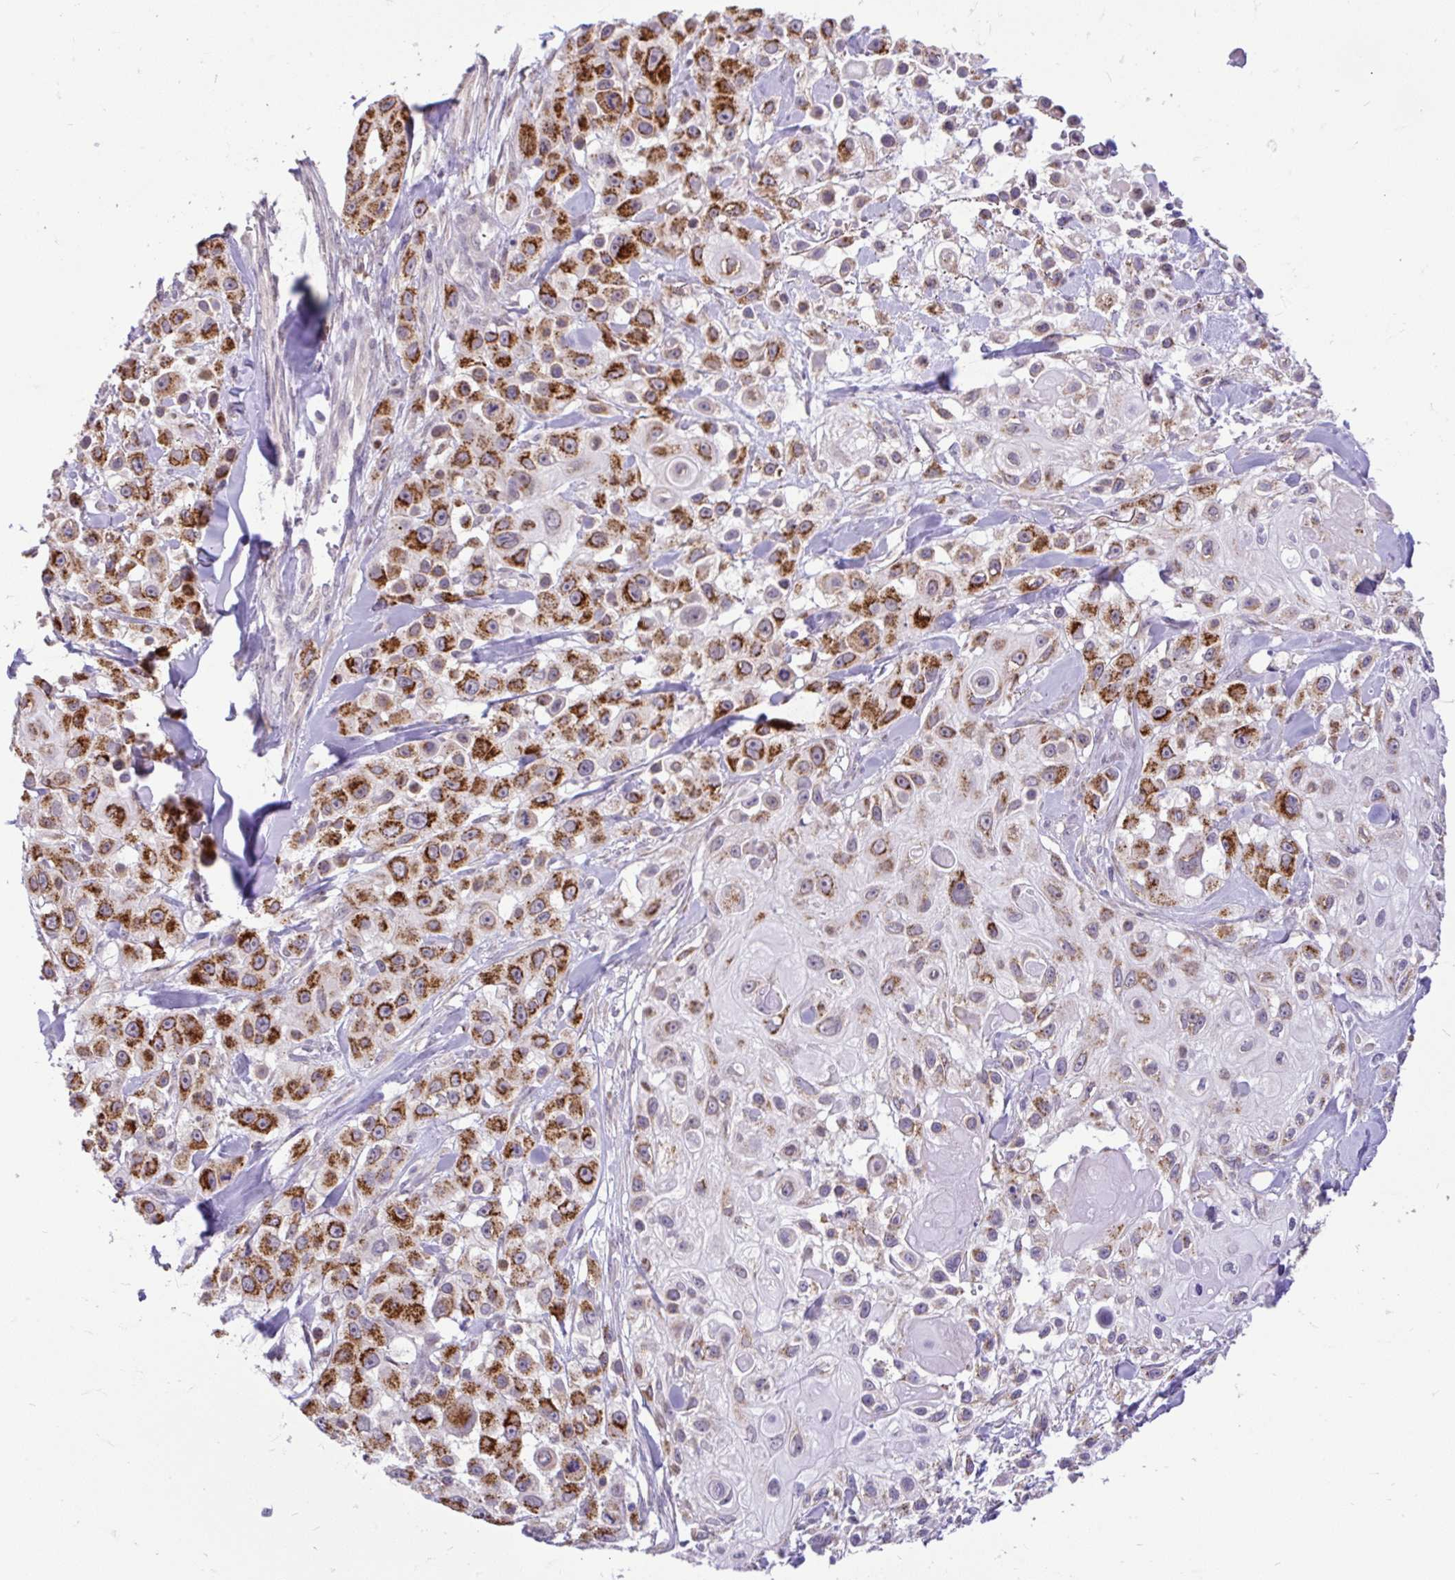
{"staining": {"intensity": "strong", "quantity": ">75%", "location": "cytoplasmic/membranous"}, "tissue": "skin cancer", "cell_type": "Tumor cells", "image_type": "cancer", "snomed": [{"axis": "morphology", "description": "Squamous cell carcinoma, NOS"}, {"axis": "topography", "description": "Skin"}], "caption": "Immunohistochemistry (IHC) (DAB) staining of human skin cancer (squamous cell carcinoma) shows strong cytoplasmic/membranous protein expression in approximately >75% of tumor cells. (Brightfield microscopy of DAB IHC at high magnification).", "gene": "PYCR2", "patient": {"sex": "male", "age": 63}}